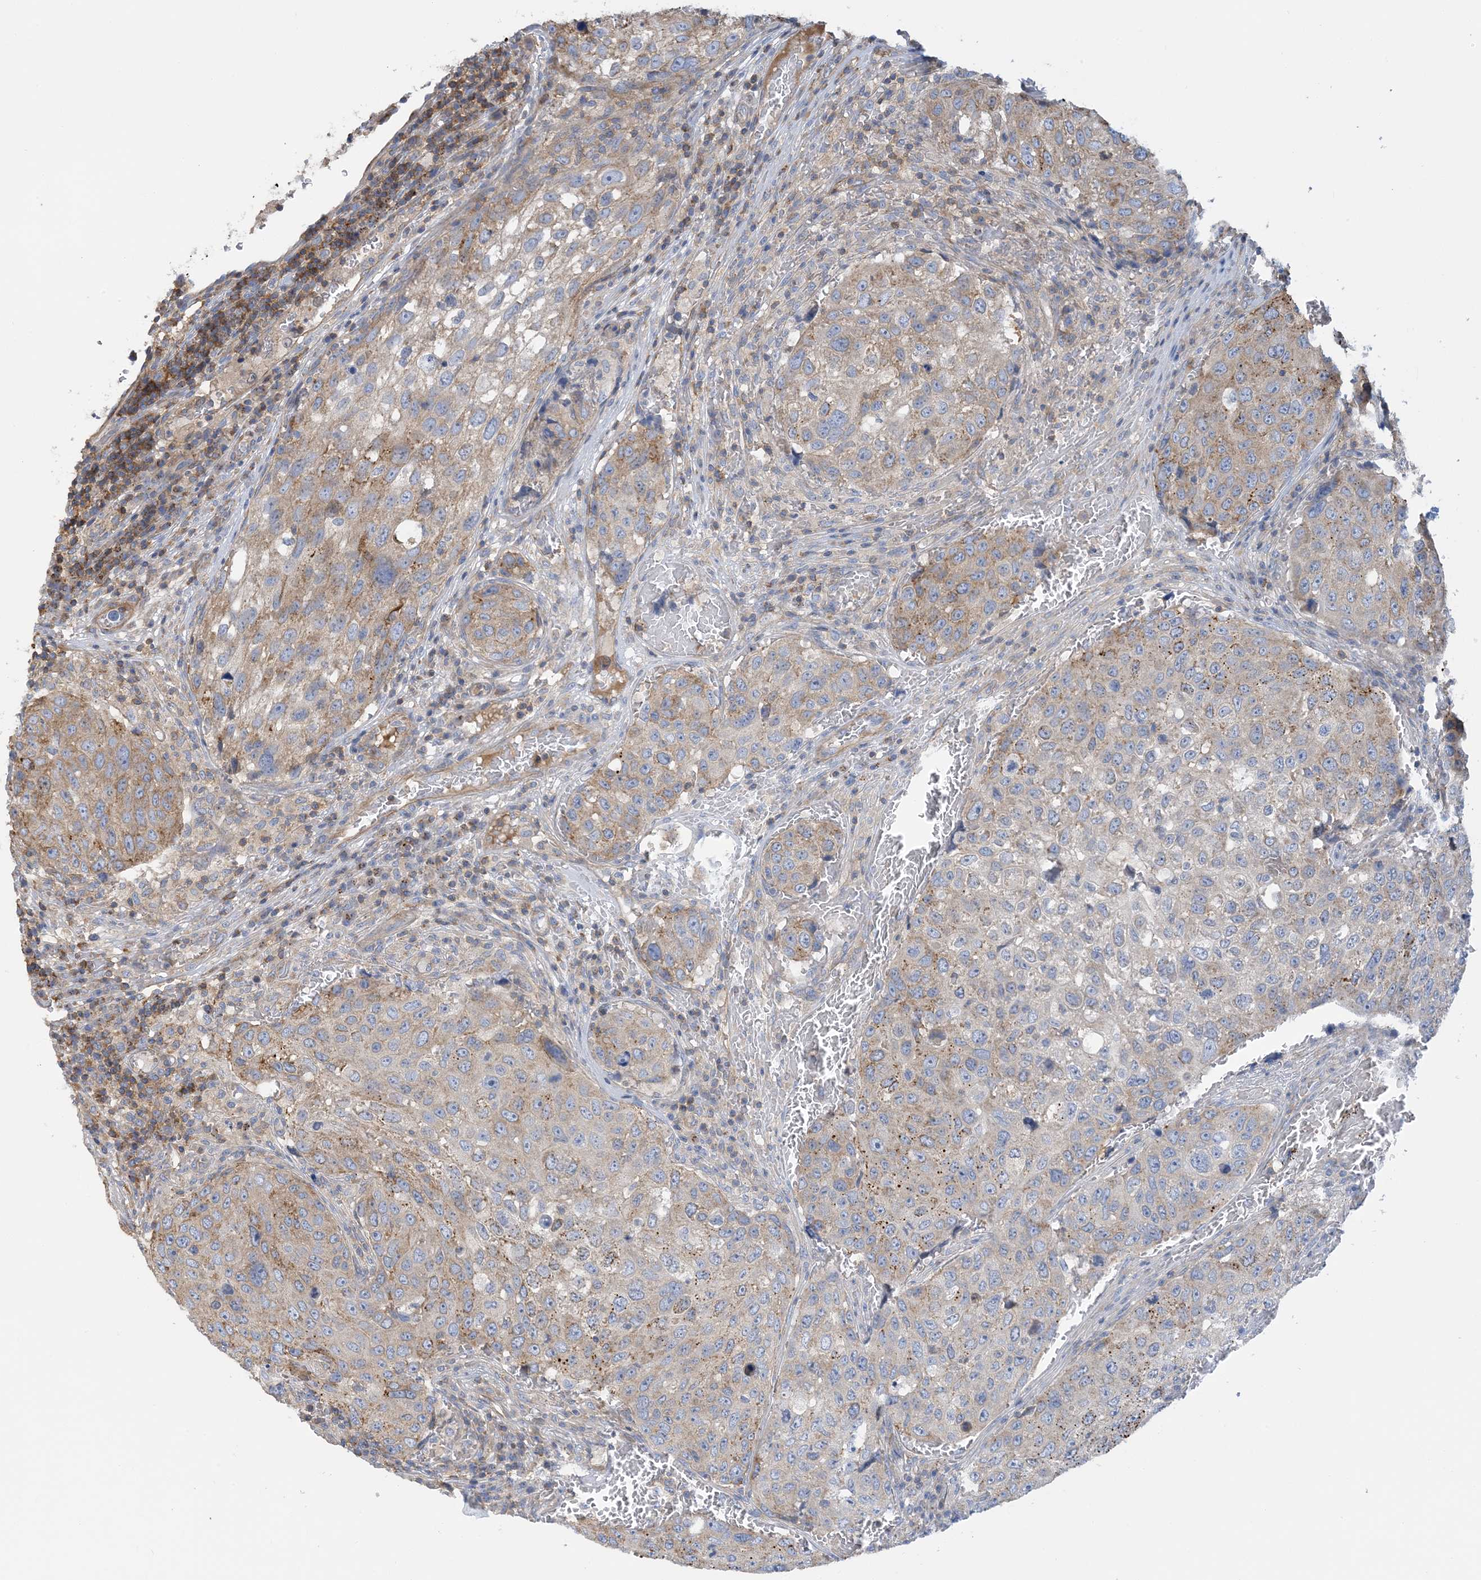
{"staining": {"intensity": "weak", "quantity": "25%-75%", "location": "cytoplasmic/membranous"}, "tissue": "urothelial cancer", "cell_type": "Tumor cells", "image_type": "cancer", "snomed": [{"axis": "morphology", "description": "Urothelial carcinoma, High grade"}, {"axis": "topography", "description": "Lymph node"}, {"axis": "topography", "description": "Urinary bladder"}], "caption": "This histopathology image shows urothelial carcinoma (high-grade) stained with immunohistochemistry (IHC) to label a protein in brown. The cytoplasmic/membranous of tumor cells show weak positivity for the protein. Nuclei are counter-stained blue.", "gene": "CALHM5", "patient": {"sex": "male", "age": 51}}